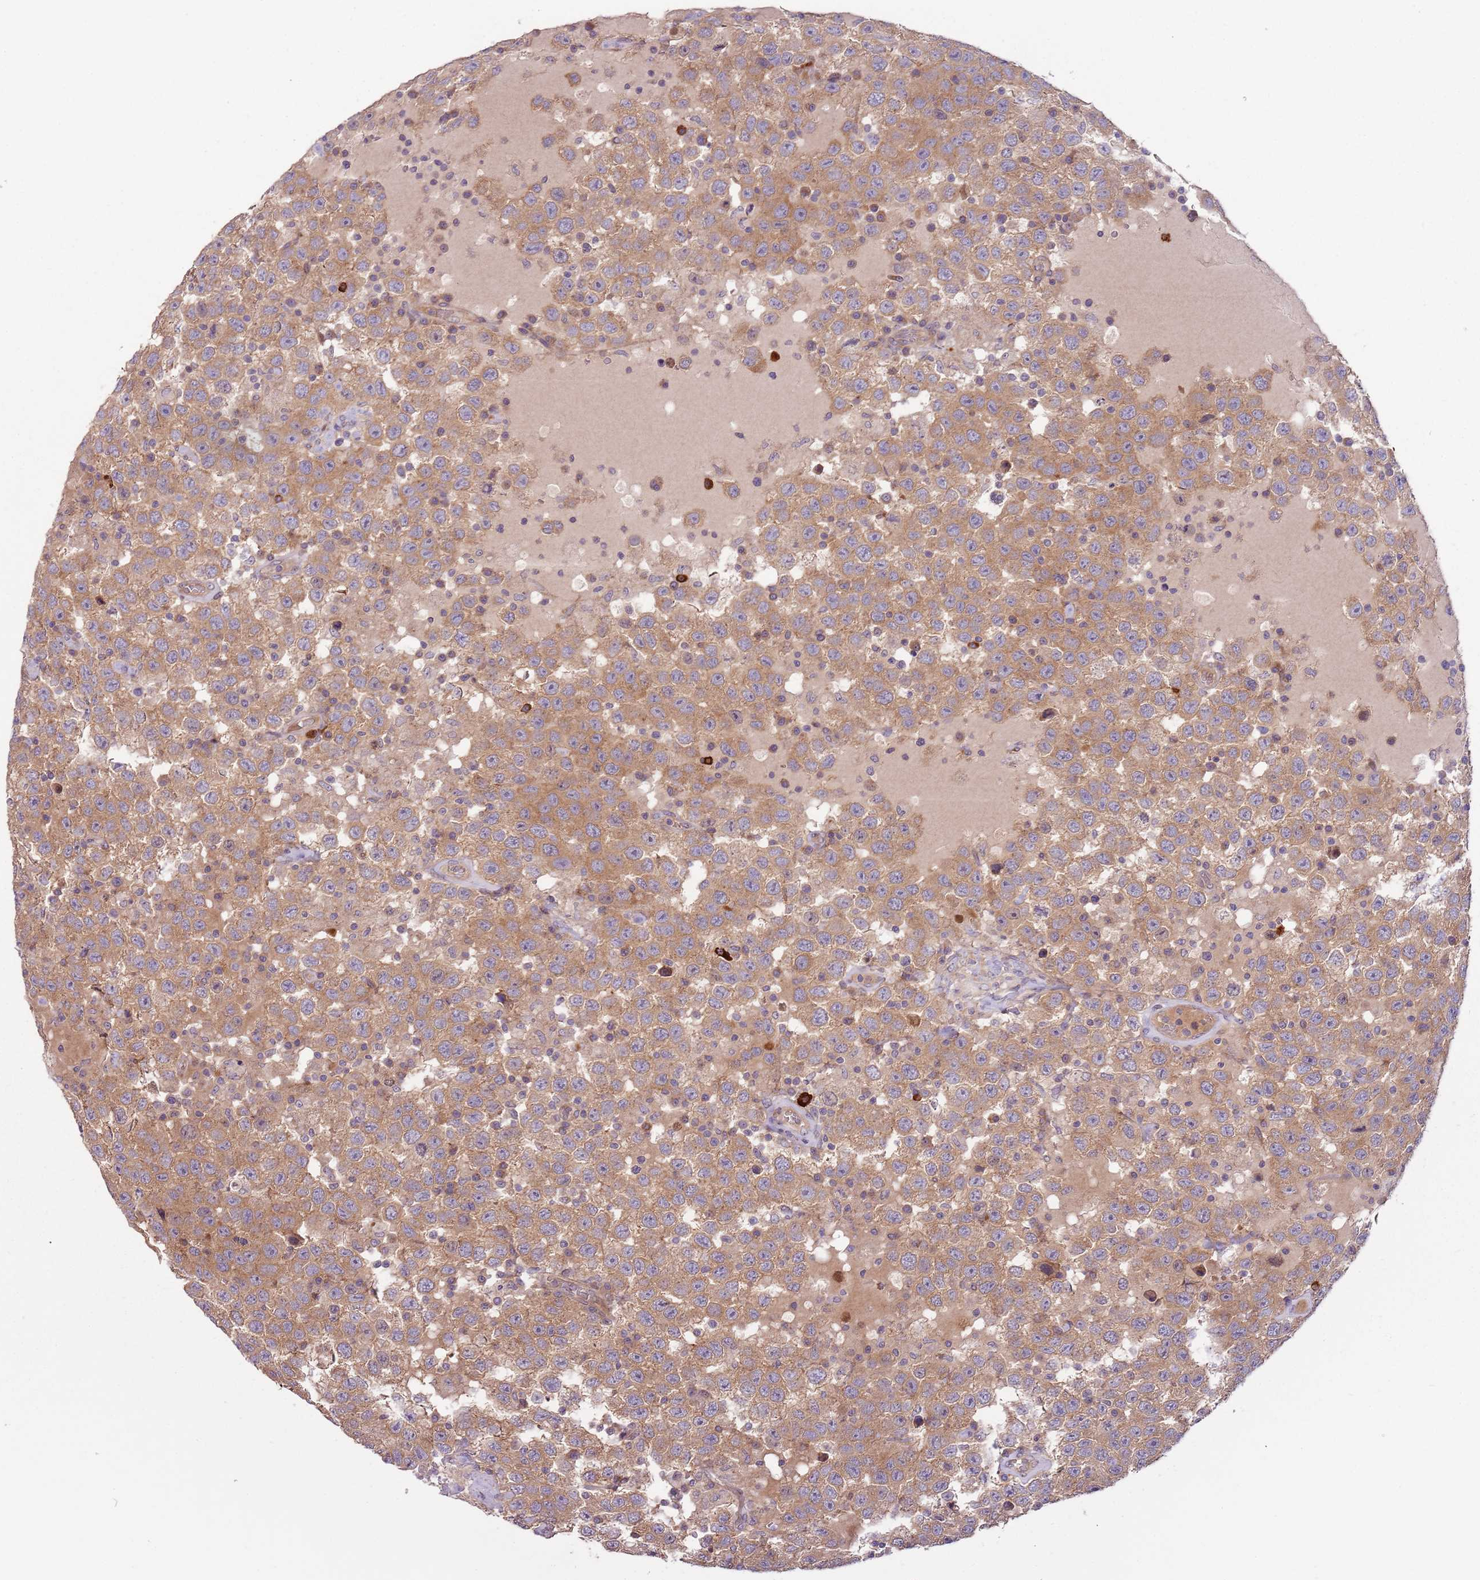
{"staining": {"intensity": "moderate", "quantity": ">75%", "location": "cytoplasmic/membranous"}, "tissue": "testis cancer", "cell_type": "Tumor cells", "image_type": "cancer", "snomed": [{"axis": "morphology", "description": "Seminoma, NOS"}, {"axis": "topography", "description": "Testis"}], "caption": "IHC of testis seminoma demonstrates medium levels of moderate cytoplasmic/membranous staining in approximately >75% of tumor cells.", "gene": "RNF128", "patient": {"sex": "male", "age": 41}}